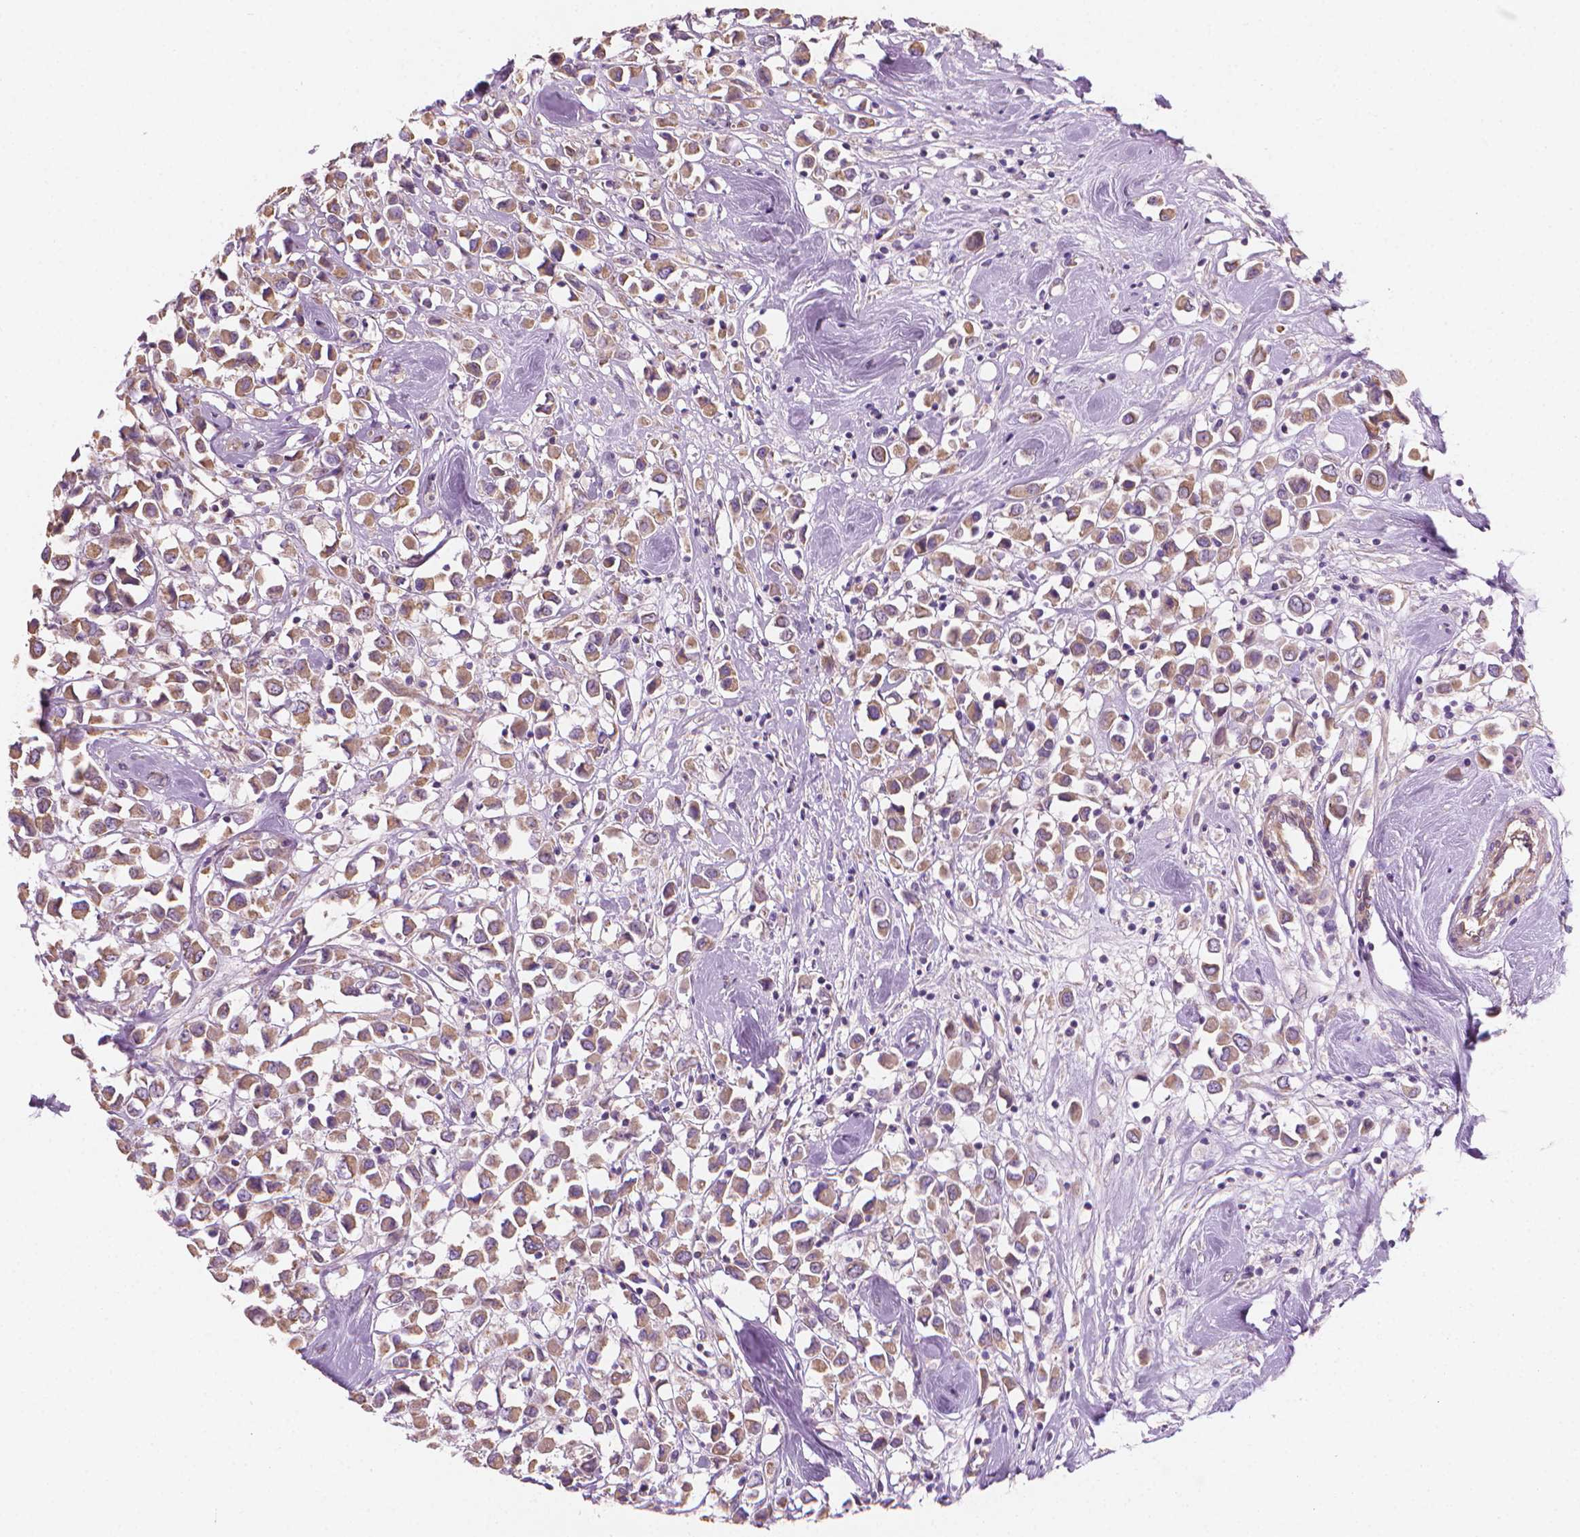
{"staining": {"intensity": "moderate", "quantity": ">75%", "location": "cytoplasmic/membranous"}, "tissue": "breast cancer", "cell_type": "Tumor cells", "image_type": "cancer", "snomed": [{"axis": "morphology", "description": "Duct carcinoma"}, {"axis": "topography", "description": "Breast"}], "caption": "A micrograph of human breast cancer stained for a protein displays moderate cytoplasmic/membranous brown staining in tumor cells.", "gene": "TTC29", "patient": {"sex": "female", "age": 61}}